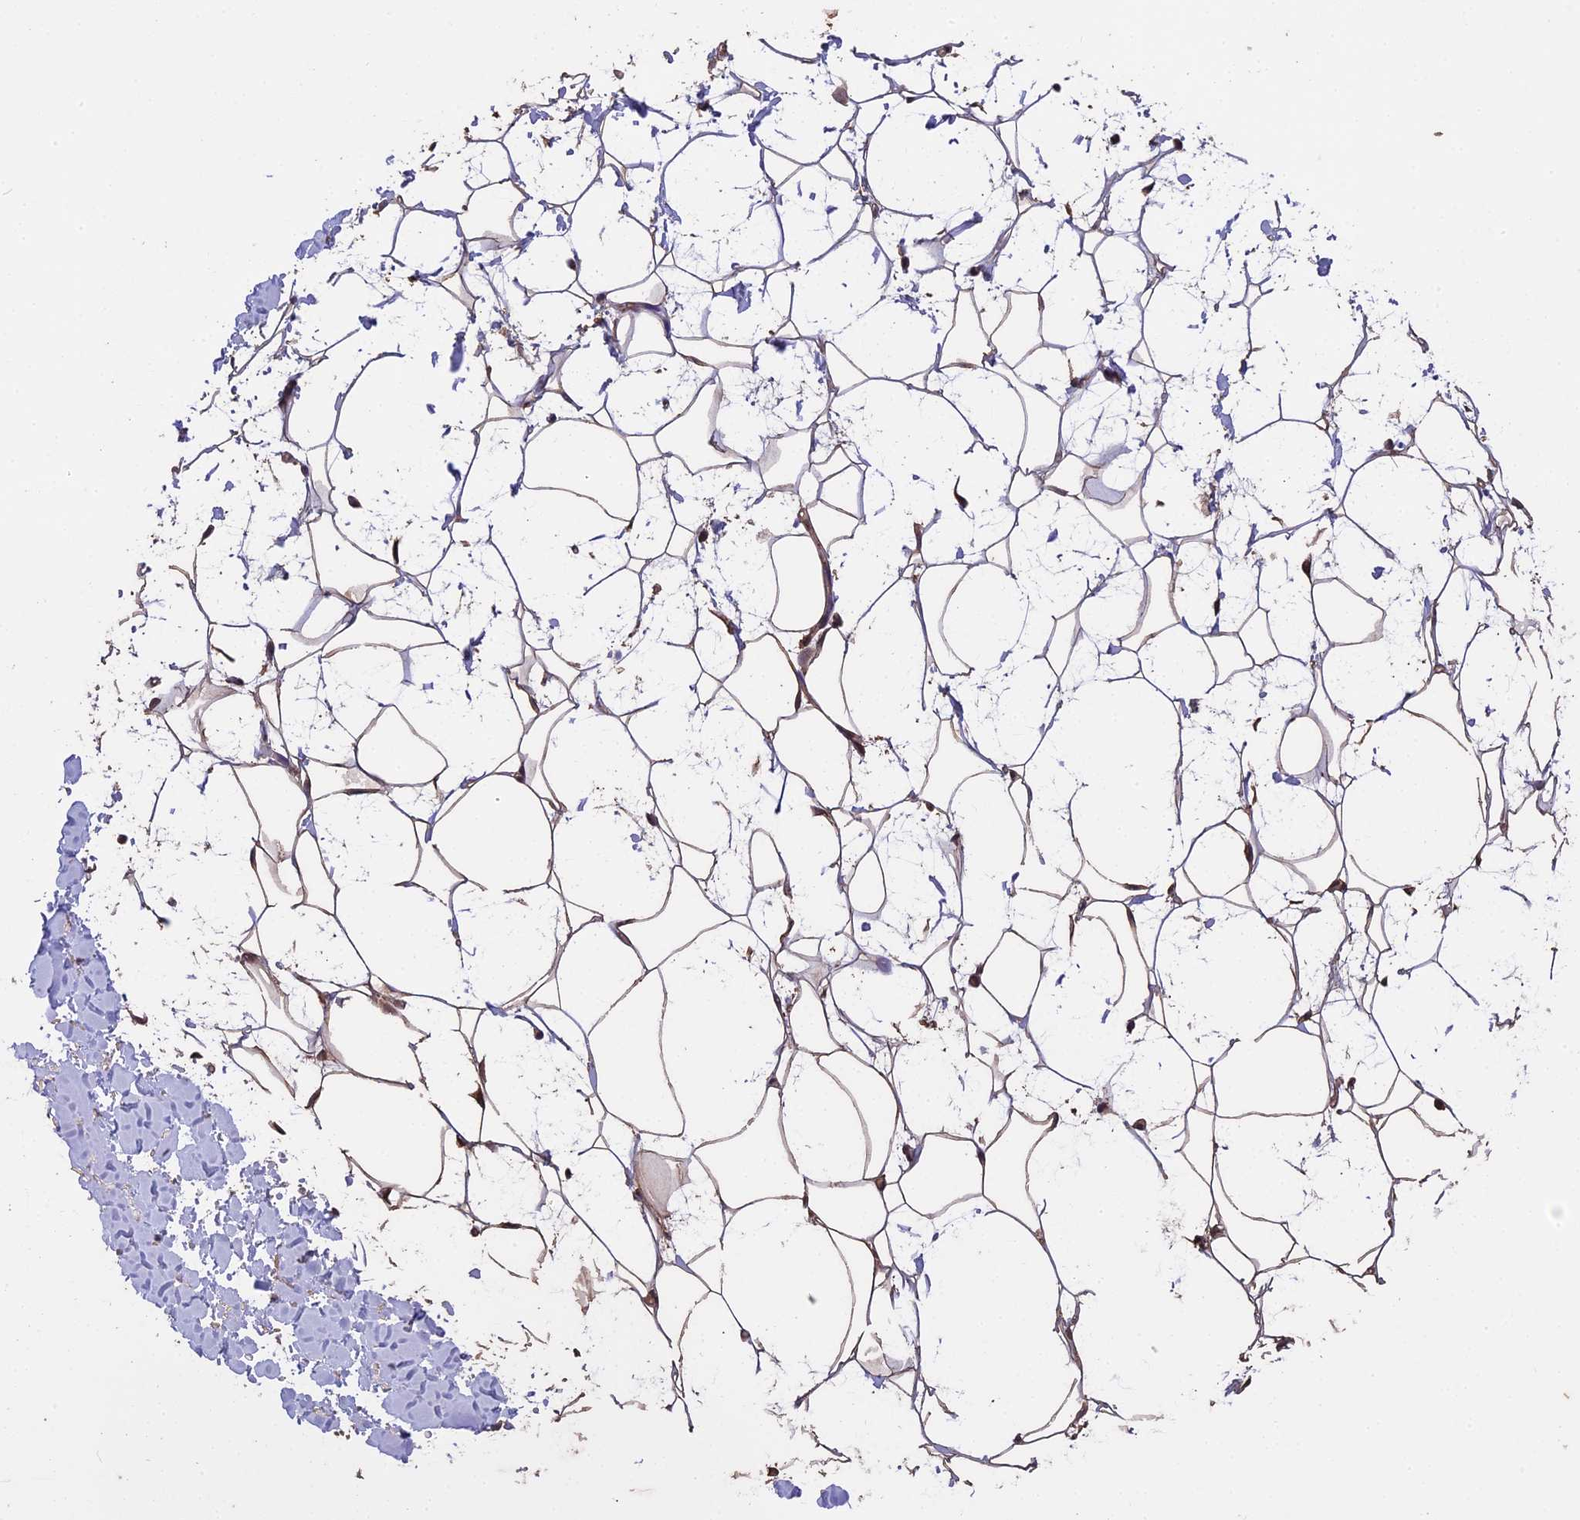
{"staining": {"intensity": "moderate", "quantity": "25%-75%", "location": "cytoplasmic/membranous"}, "tissue": "adipose tissue", "cell_type": "Adipocytes", "image_type": "normal", "snomed": [{"axis": "morphology", "description": "Normal tissue, NOS"}, {"axis": "topography", "description": "Breast"}], "caption": "Adipose tissue stained with IHC reveals moderate cytoplasmic/membranous expression in about 25%-75% of adipocytes.", "gene": "CHD9", "patient": {"sex": "female", "age": 26}}